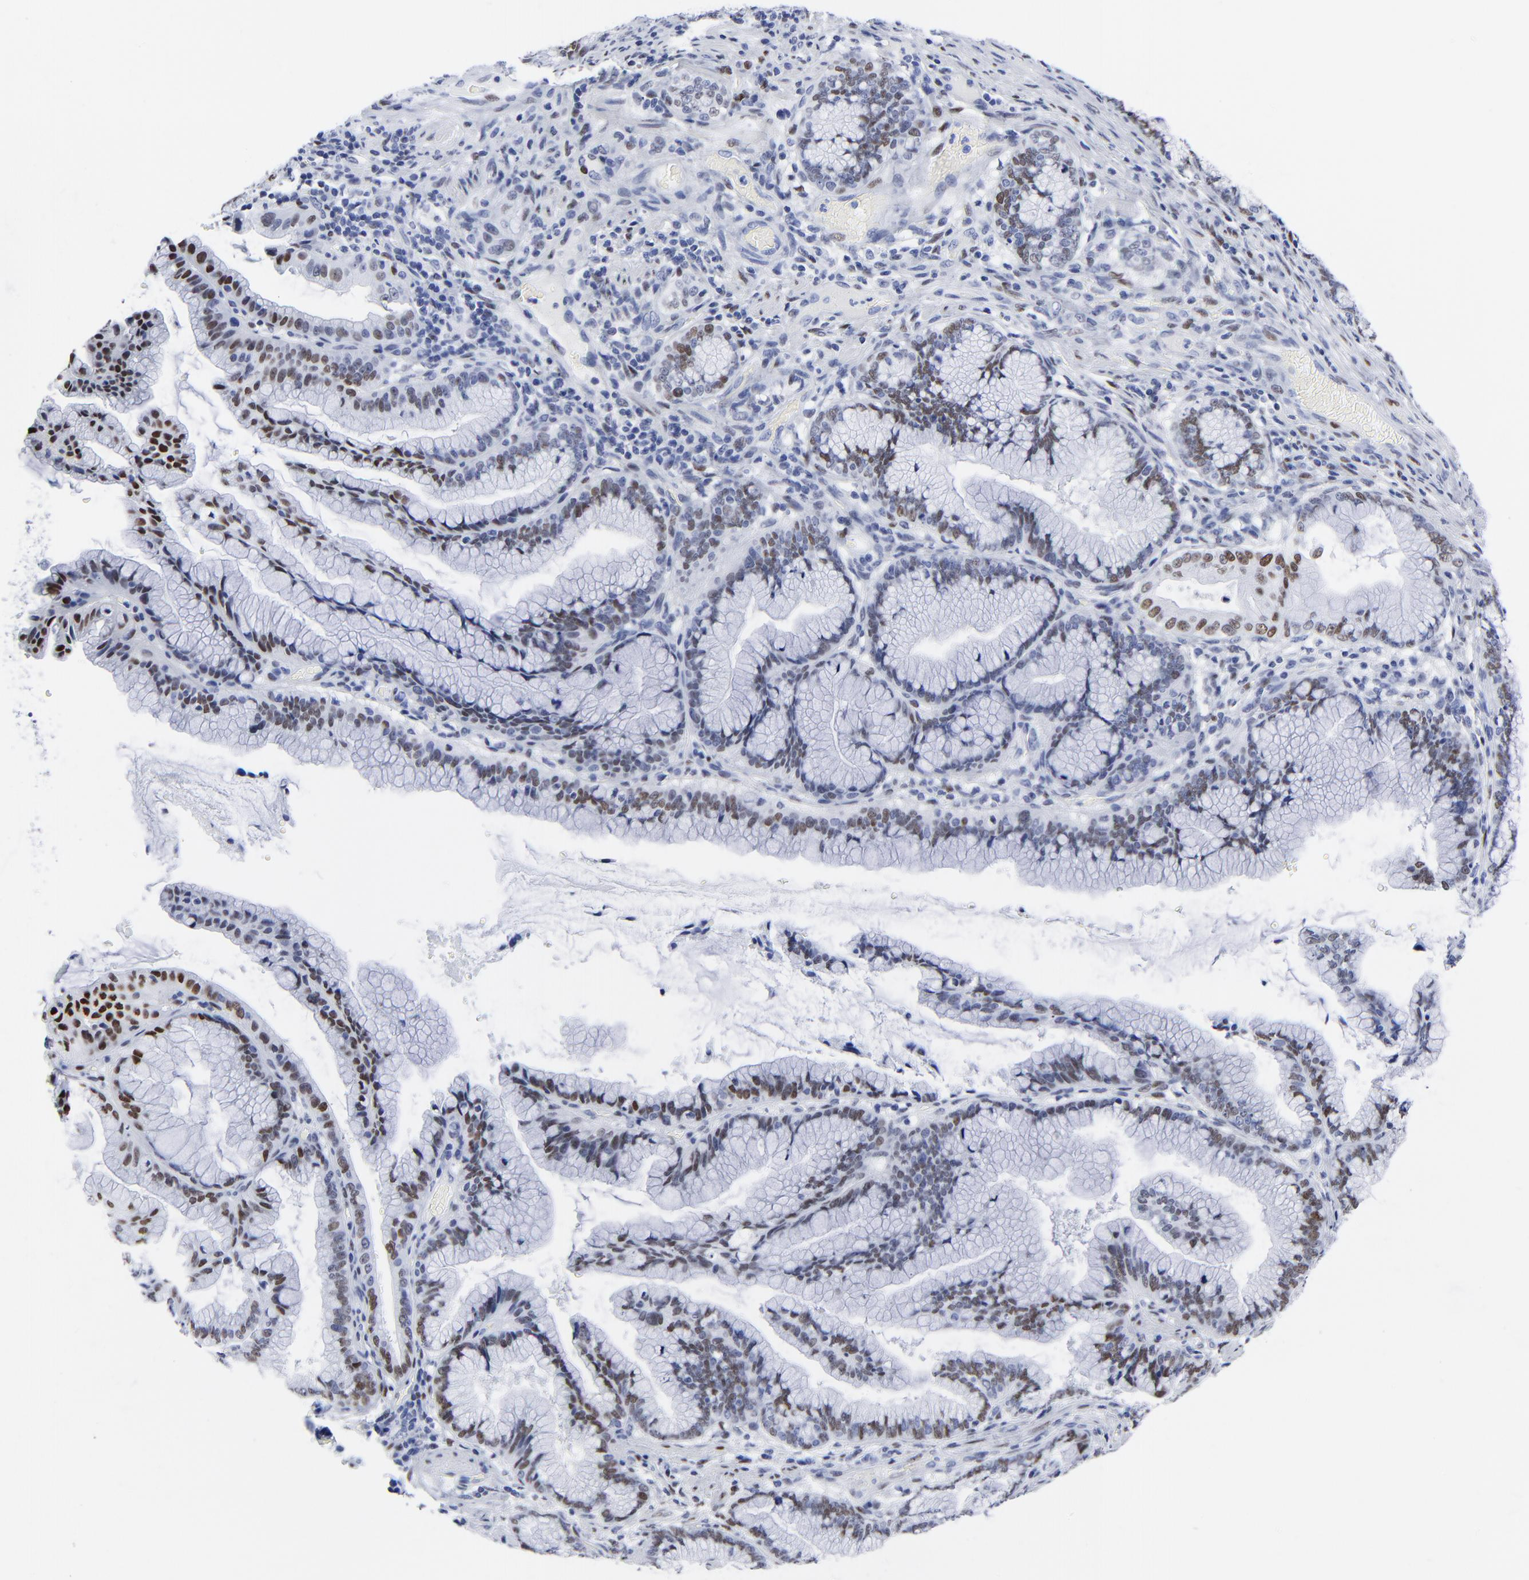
{"staining": {"intensity": "weak", "quantity": "25%-75%", "location": "nuclear"}, "tissue": "pancreatic cancer", "cell_type": "Tumor cells", "image_type": "cancer", "snomed": [{"axis": "morphology", "description": "Adenocarcinoma, NOS"}, {"axis": "topography", "description": "Pancreas"}], "caption": "IHC histopathology image of pancreatic adenocarcinoma stained for a protein (brown), which shows low levels of weak nuclear expression in about 25%-75% of tumor cells.", "gene": "JUN", "patient": {"sex": "female", "age": 64}}